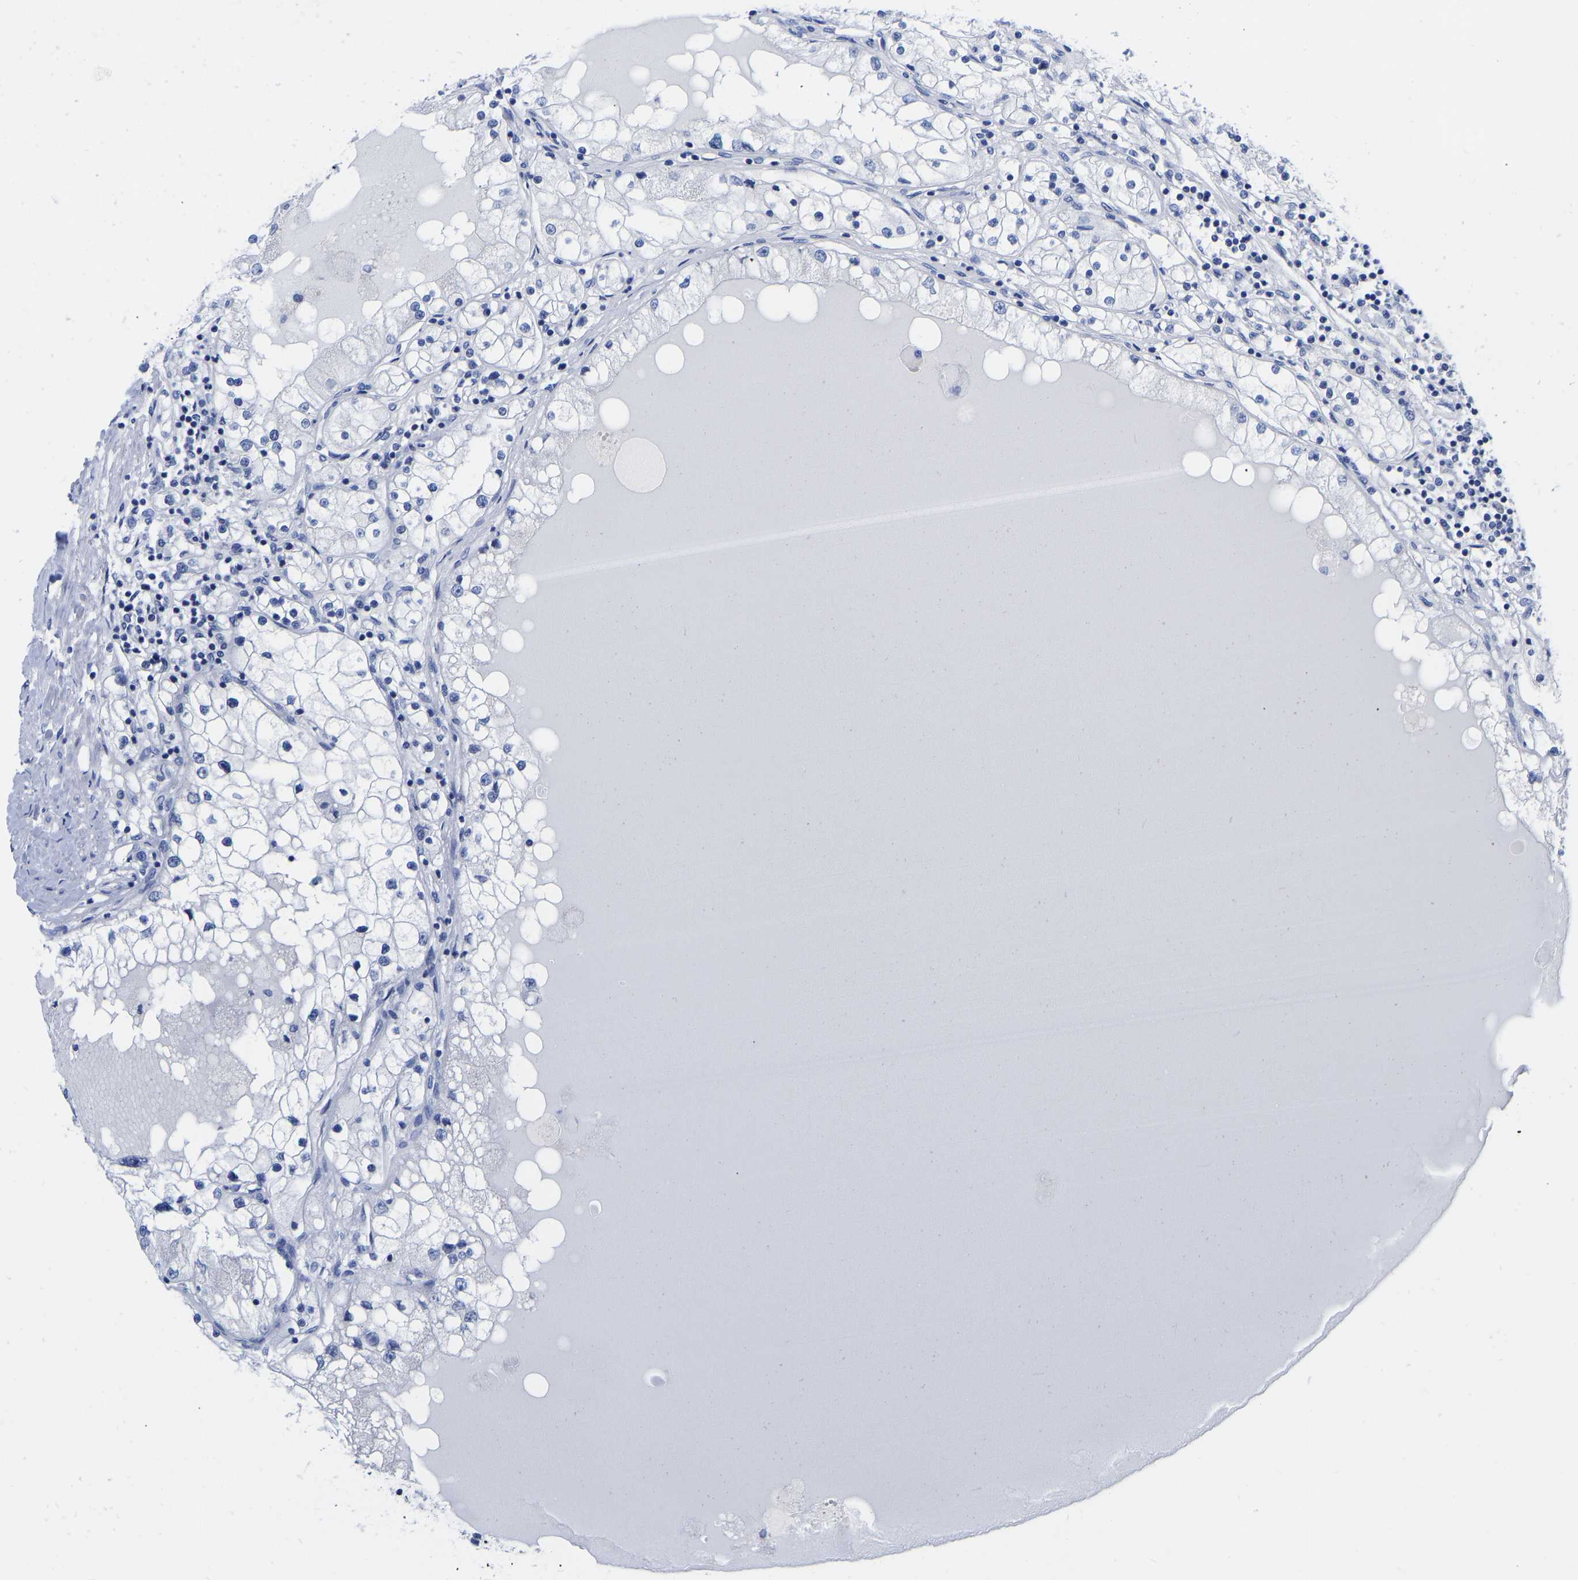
{"staining": {"intensity": "negative", "quantity": "none", "location": "none"}, "tissue": "renal cancer", "cell_type": "Tumor cells", "image_type": "cancer", "snomed": [{"axis": "morphology", "description": "Adenocarcinoma, NOS"}, {"axis": "topography", "description": "Kidney"}], "caption": "Immunohistochemical staining of human renal cancer displays no significant expression in tumor cells. (DAB (3,3'-diaminobenzidine) immunohistochemistry, high magnification).", "gene": "GPA33", "patient": {"sex": "male", "age": 68}}